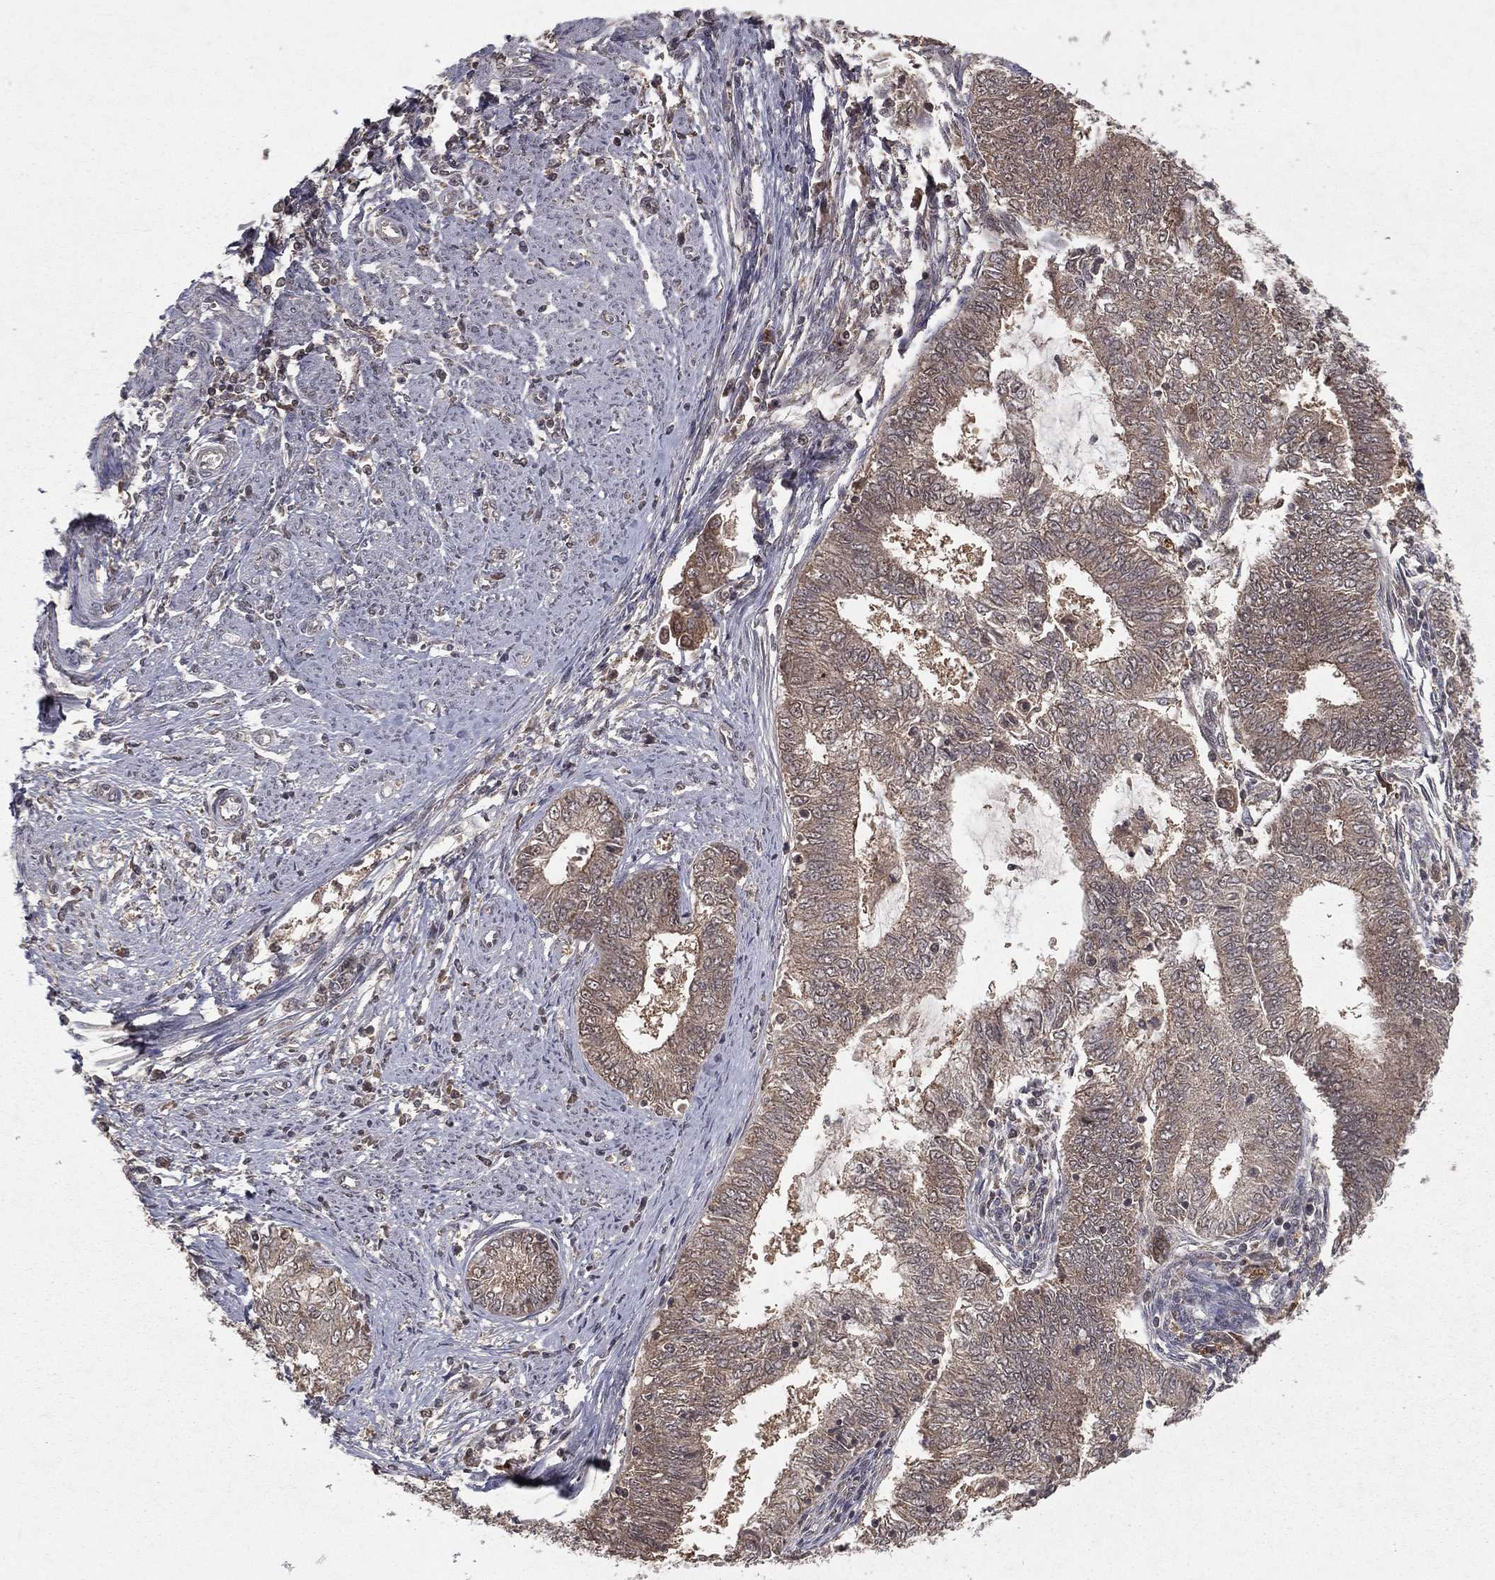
{"staining": {"intensity": "weak", "quantity": "25%-75%", "location": "cytoplasmic/membranous"}, "tissue": "endometrial cancer", "cell_type": "Tumor cells", "image_type": "cancer", "snomed": [{"axis": "morphology", "description": "Adenocarcinoma, NOS"}, {"axis": "topography", "description": "Endometrium"}], "caption": "High-magnification brightfield microscopy of endometrial cancer stained with DAB (brown) and counterstained with hematoxylin (blue). tumor cells exhibit weak cytoplasmic/membranous positivity is present in about25%-75% of cells.", "gene": "ZDHHC15", "patient": {"sex": "female", "age": 62}}